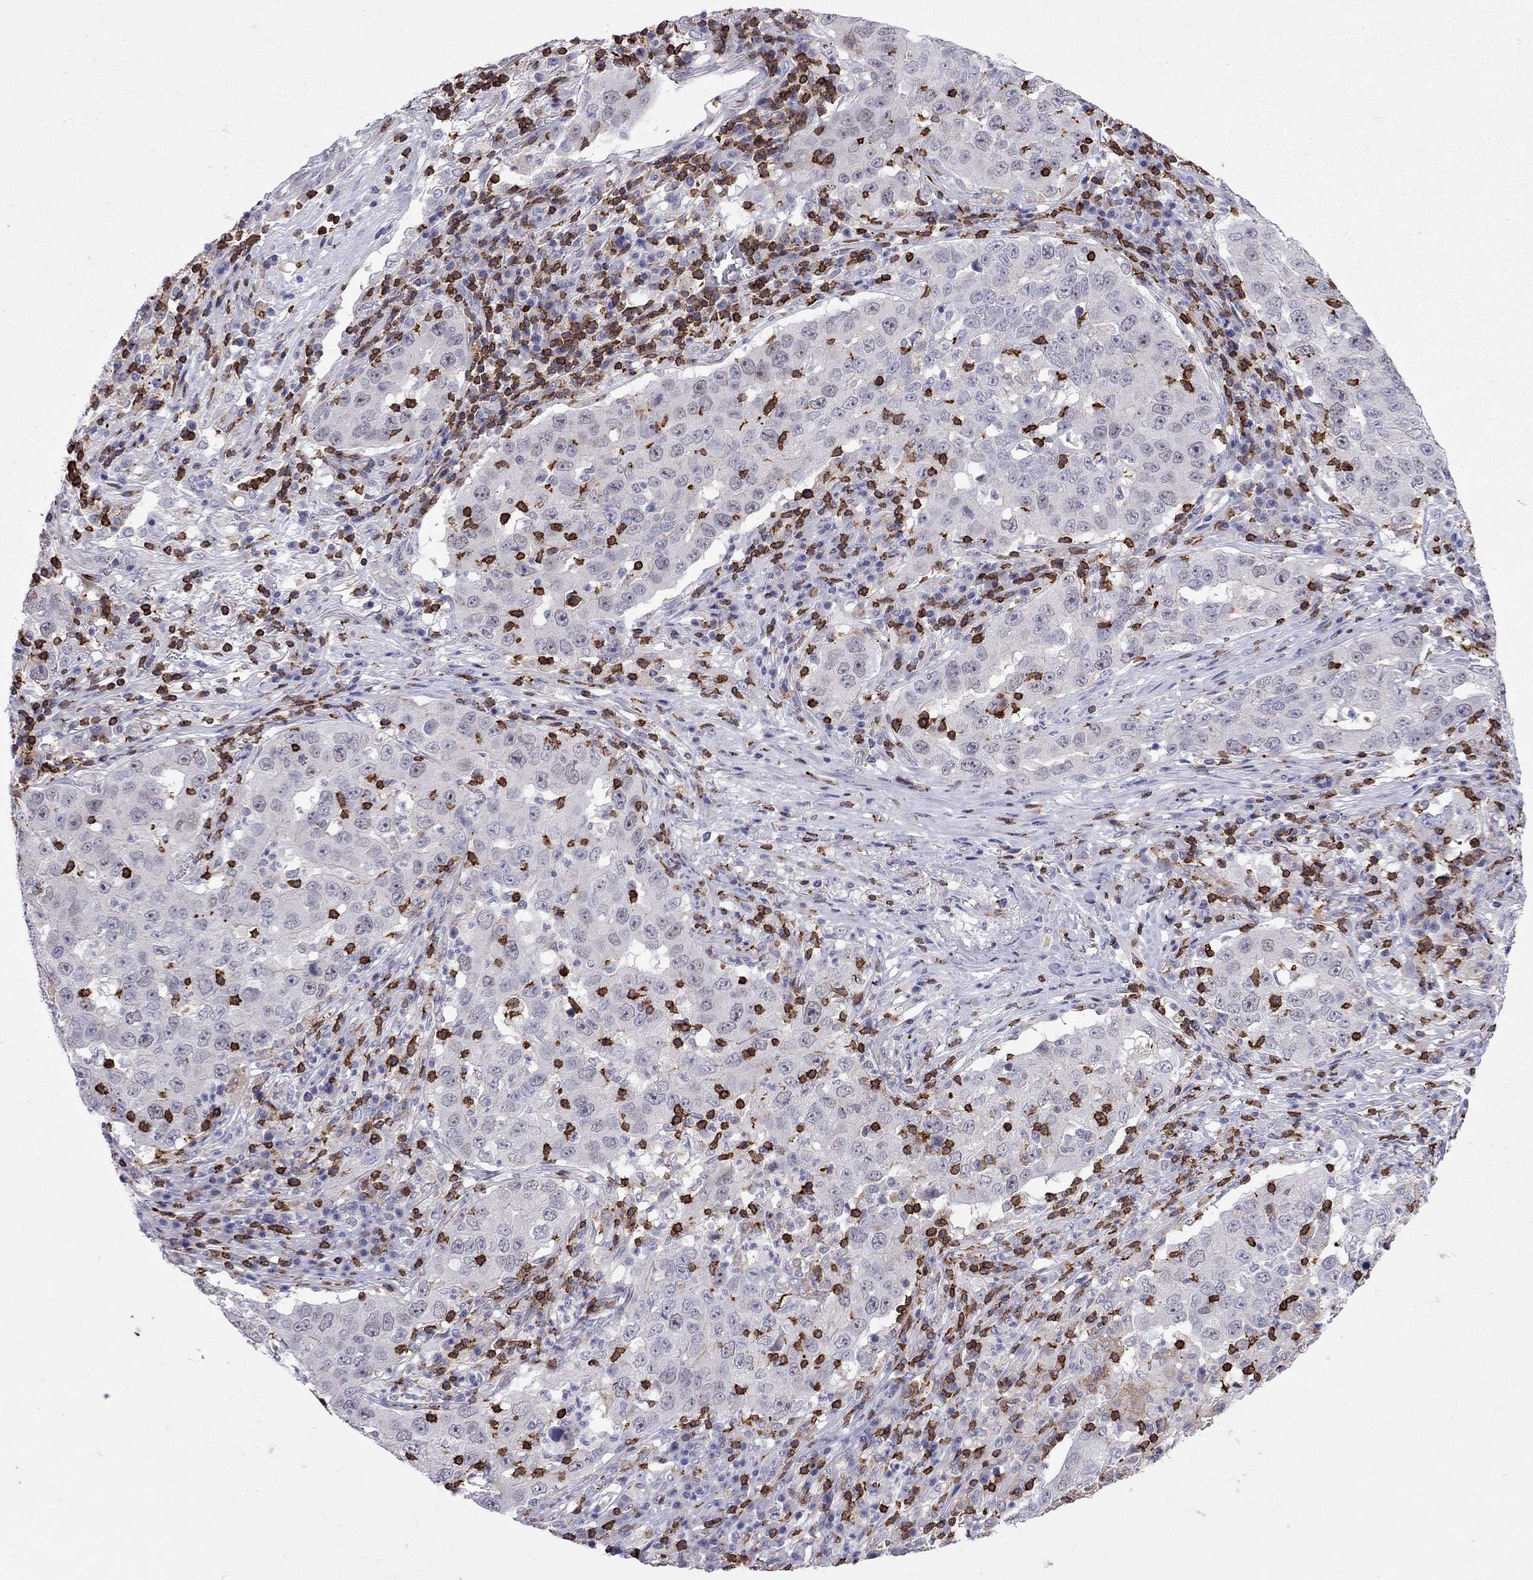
{"staining": {"intensity": "negative", "quantity": "none", "location": "none"}, "tissue": "lung cancer", "cell_type": "Tumor cells", "image_type": "cancer", "snomed": [{"axis": "morphology", "description": "Adenocarcinoma, NOS"}, {"axis": "topography", "description": "Lung"}], "caption": "Immunohistochemistry micrograph of lung adenocarcinoma stained for a protein (brown), which reveals no expression in tumor cells.", "gene": "MND1", "patient": {"sex": "male", "age": 73}}